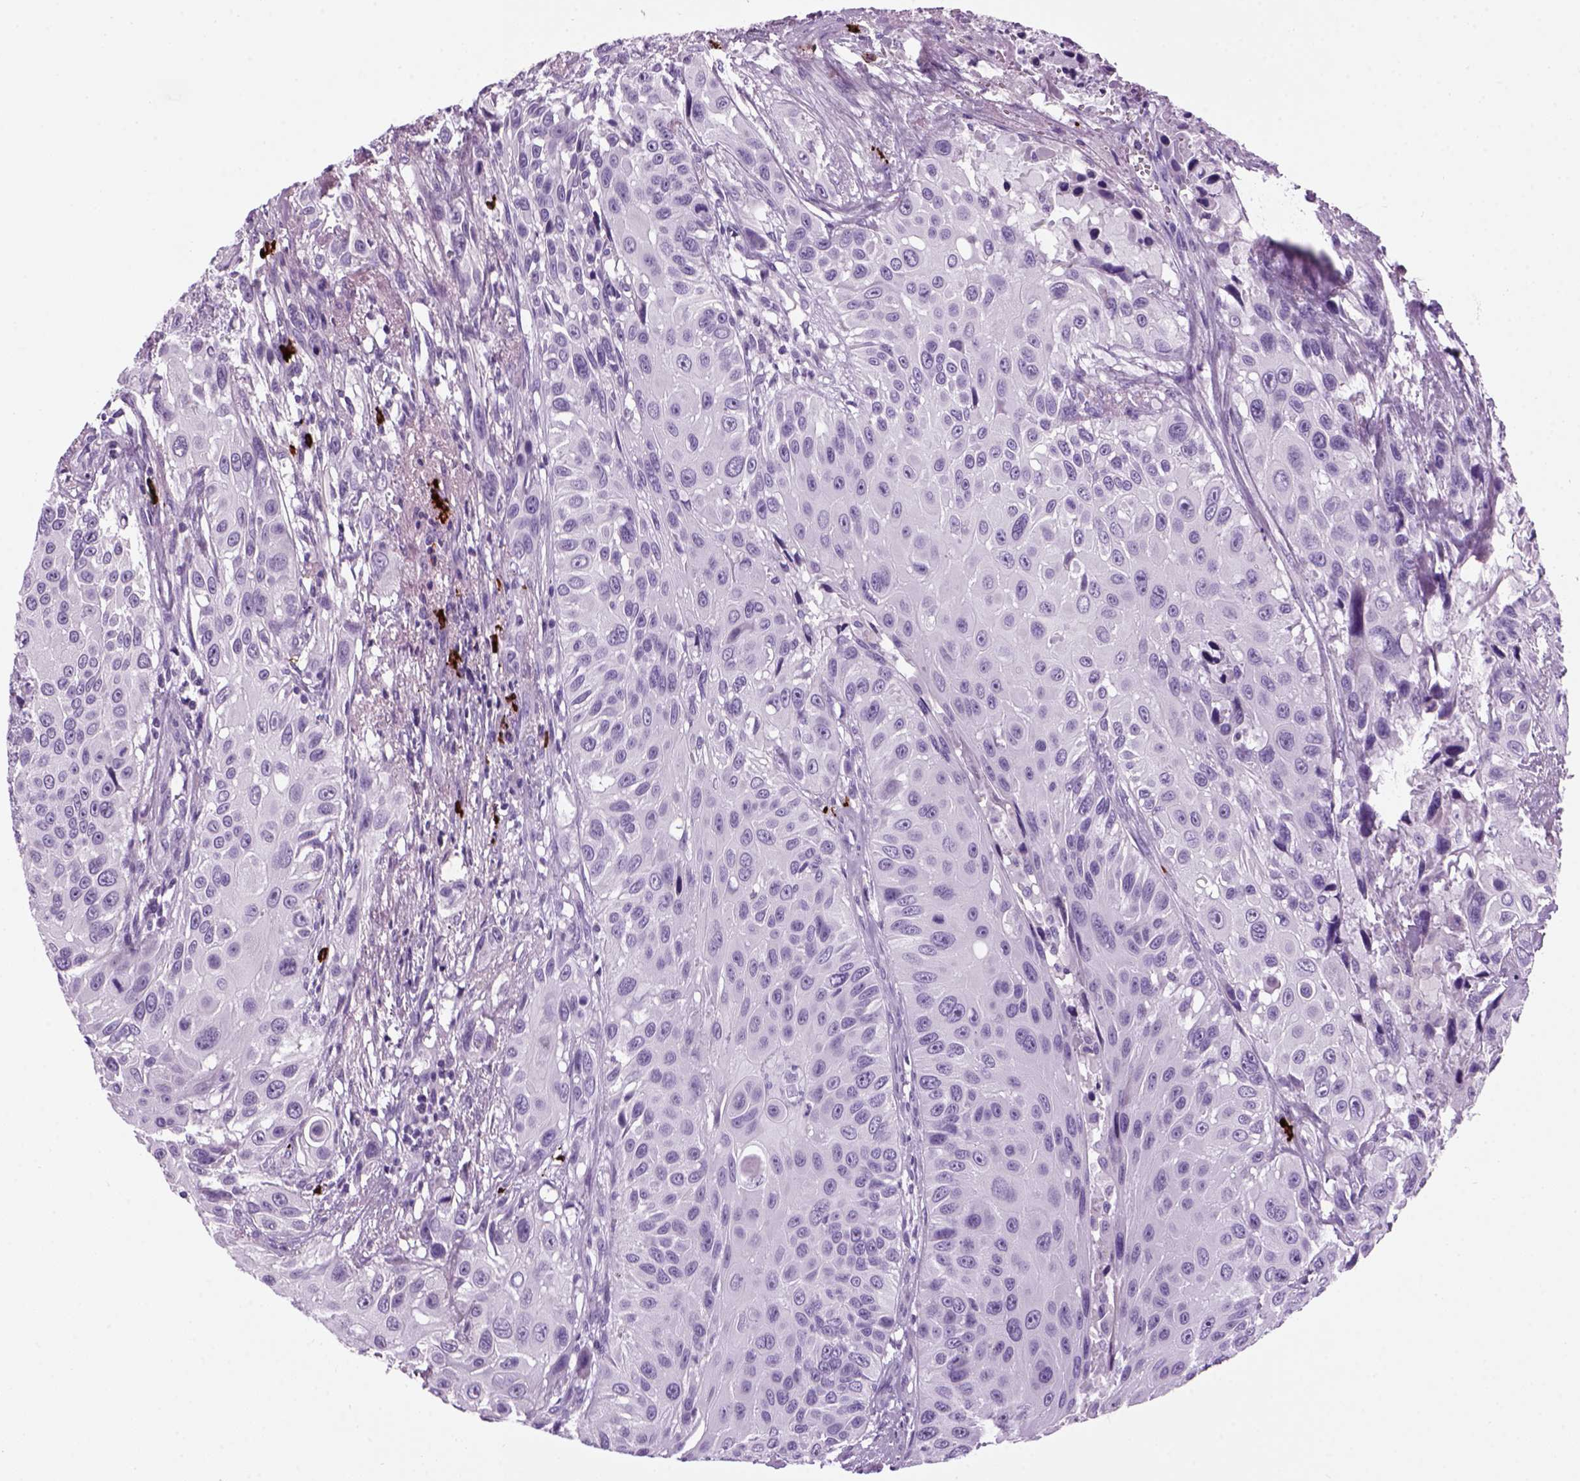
{"staining": {"intensity": "negative", "quantity": "none", "location": "none"}, "tissue": "urothelial cancer", "cell_type": "Tumor cells", "image_type": "cancer", "snomed": [{"axis": "morphology", "description": "Urothelial carcinoma, NOS"}, {"axis": "topography", "description": "Urinary bladder"}], "caption": "The immunohistochemistry (IHC) image has no significant positivity in tumor cells of urothelial cancer tissue. Brightfield microscopy of immunohistochemistry (IHC) stained with DAB (3,3'-diaminobenzidine) (brown) and hematoxylin (blue), captured at high magnification.", "gene": "MZB1", "patient": {"sex": "male", "age": 55}}